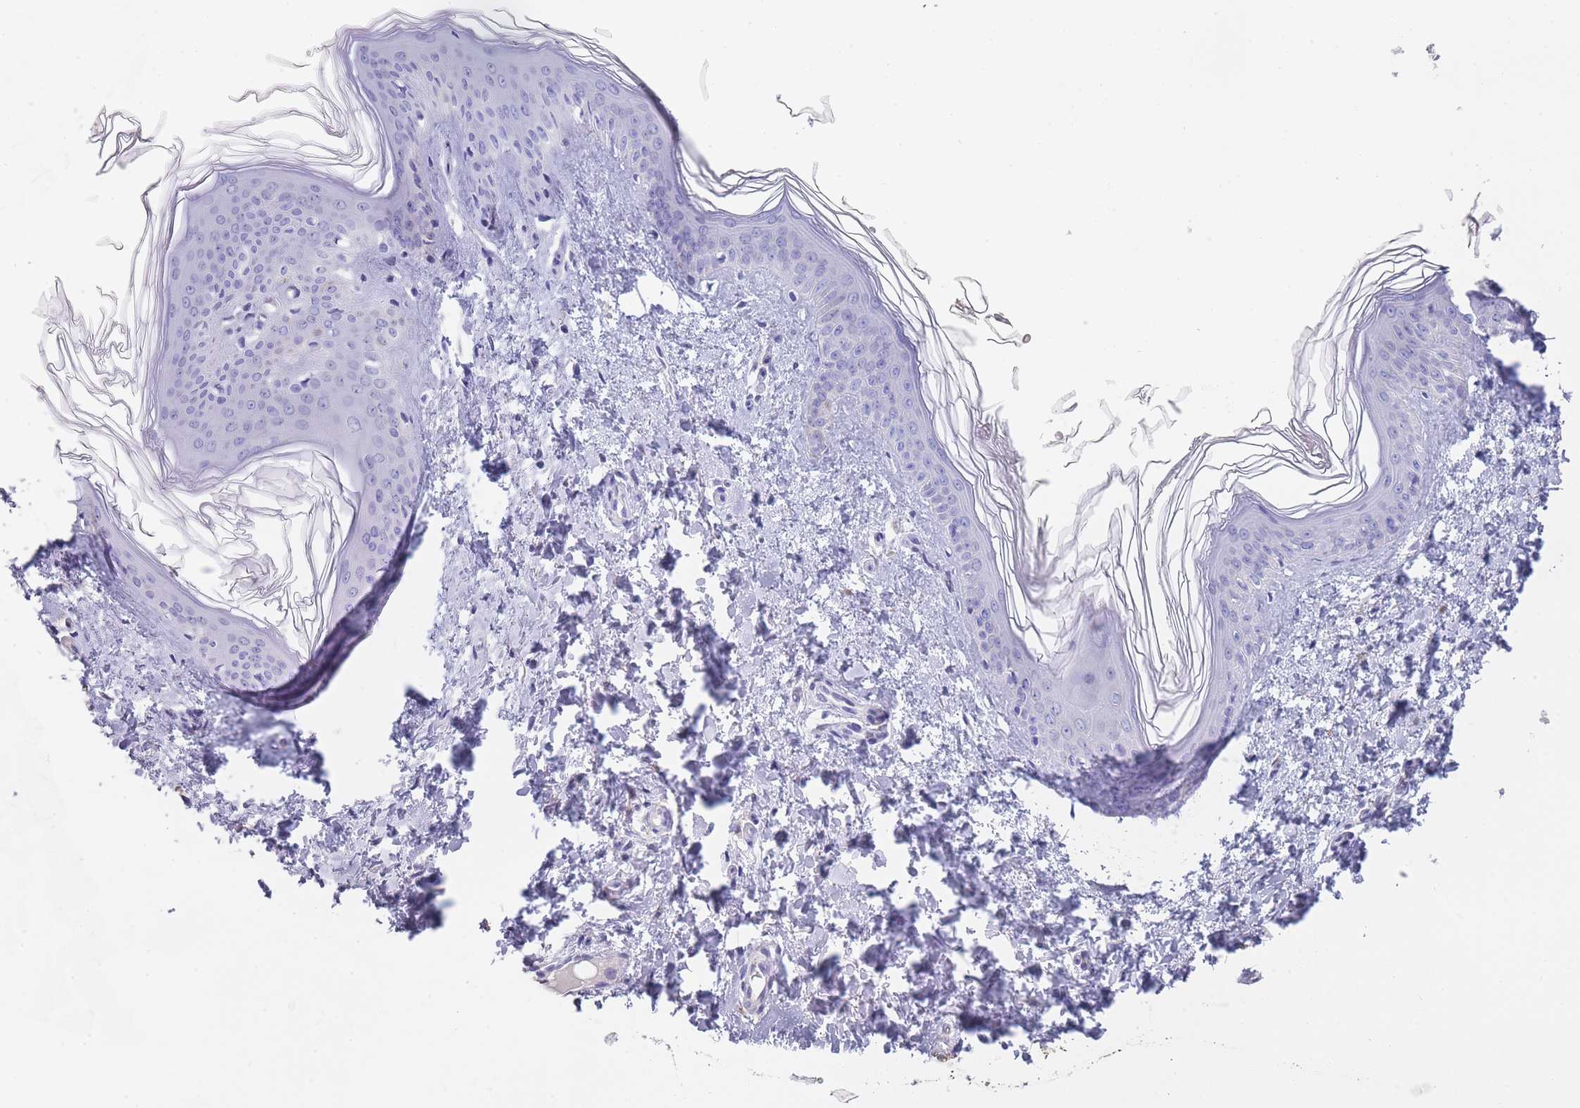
{"staining": {"intensity": "negative", "quantity": "none", "location": "none"}, "tissue": "skin", "cell_type": "Fibroblasts", "image_type": "normal", "snomed": [{"axis": "morphology", "description": "Normal tissue, NOS"}, {"axis": "topography", "description": "Skin"}], "caption": "A high-resolution histopathology image shows IHC staining of unremarkable skin, which reveals no significant expression in fibroblasts. (DAB (3,3'-diaminobenzidine) IHC visualized using brightfield microscopy, high magnification).", "gene": "SCCPDH", "patient": {"sex": "female", "age": 41}}